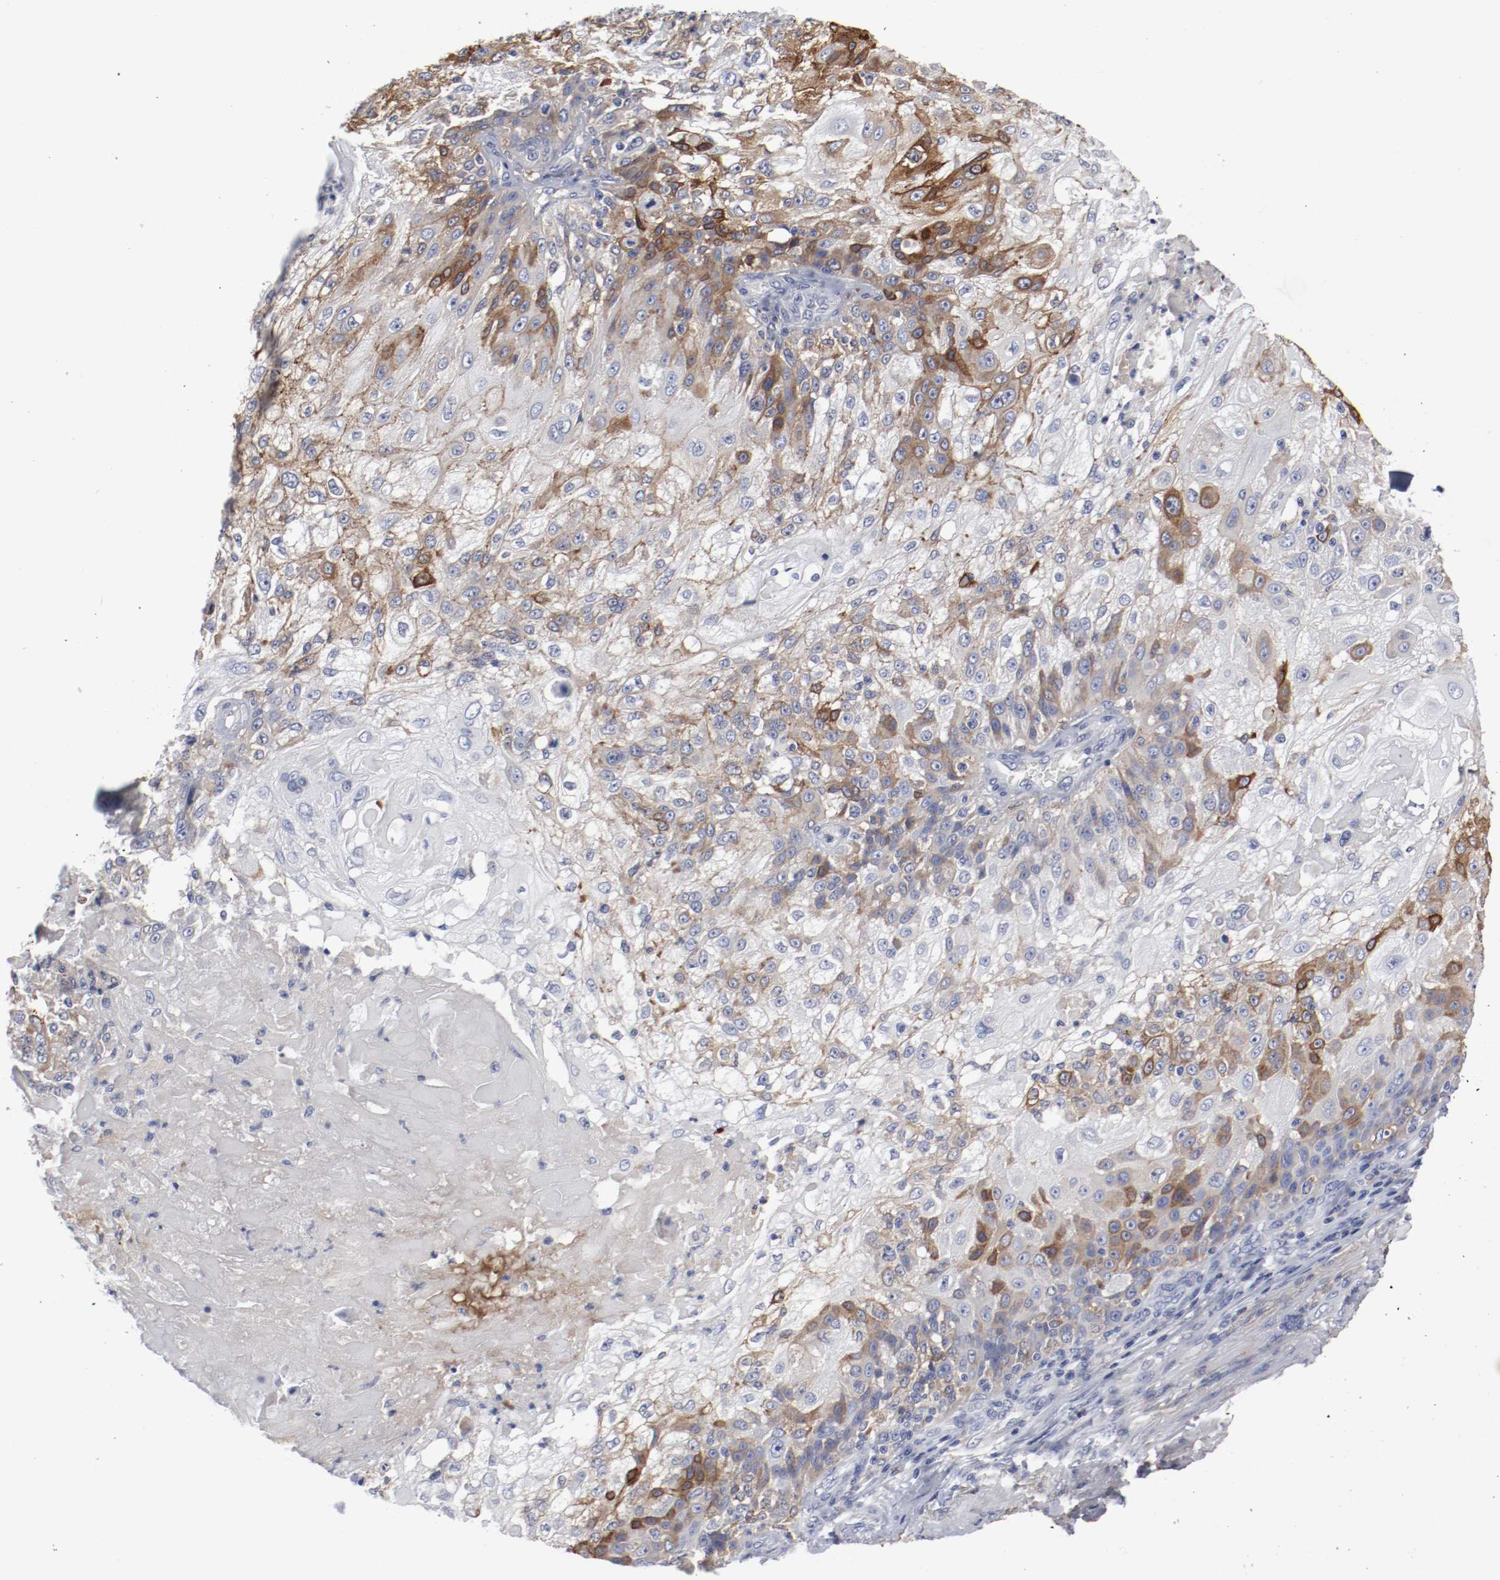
{"staining": {"intensity": "moderate", "quantity": "25%-75%", "location": "cytoplasmic/membranous"}, "tissue": "skin cancer", "cell_type": "Tumor cells", "image_type": "cancer", "snomed": [{"axis": "morphology", "description": "Normal tissue, NOS"}, {"axis": "morphology", "description": "Squamous cell carcinoma, NOS"}, {"axis": "topography", "description": "Skin"}], "caption": "The image shows immunohistochemical staining of skin squamous cell carcinoma. There is moderate cytoplasmic/membranous staining is seen in about 25%-75% of tumor cells.", "gene": "FGFBP1", "patient": {"sex": "female", "age": 83}}